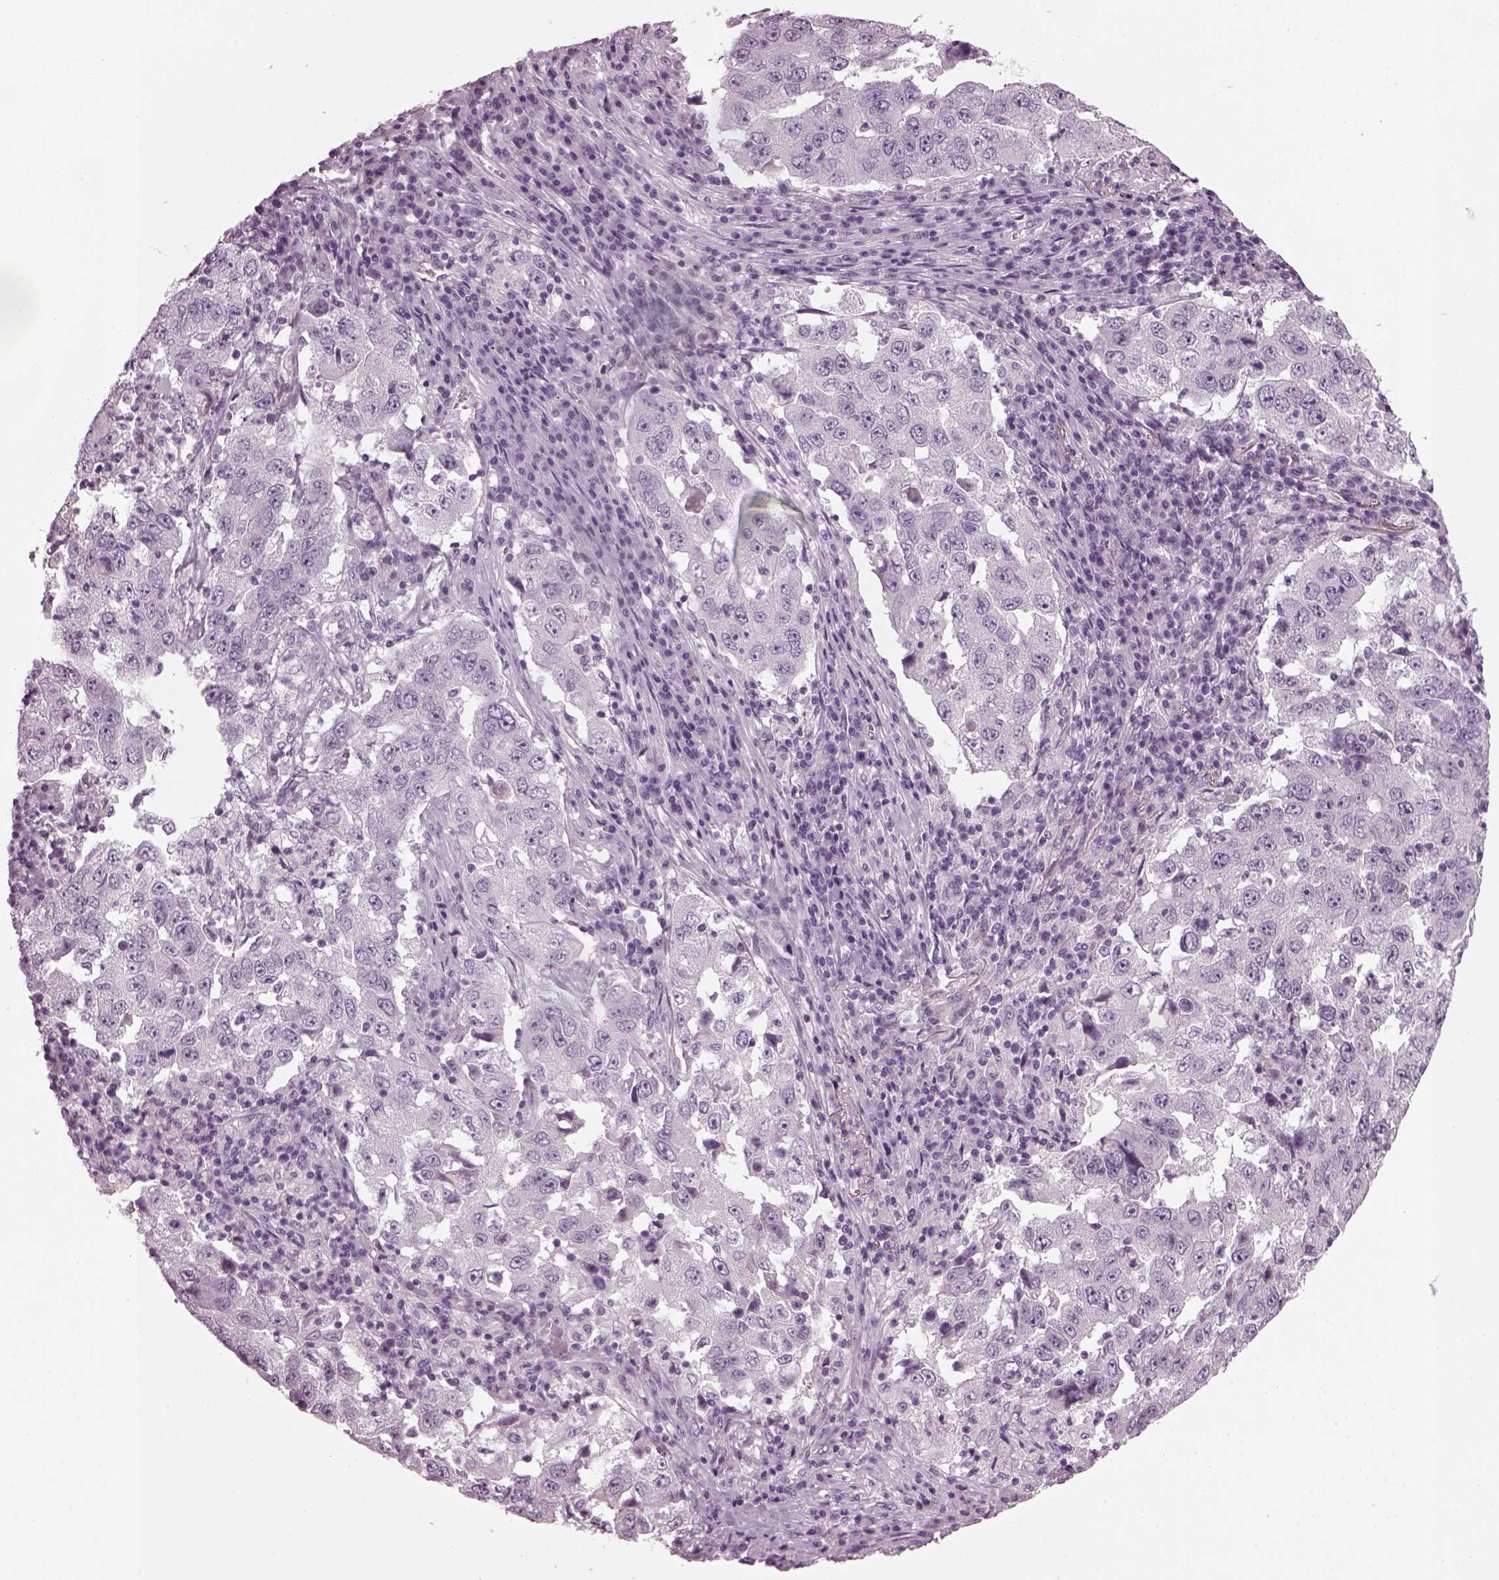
{"staining": {"intensity": "negative", "quantity": "none", "location": "none"}, "tissue": "lung cancer", "cell_type": "Tumor cells", "image_type": "cancer", "snomed": [{"axis": "morphology", "description": "Adenocarcinoma, NOS"}, {"axis": "topography", "description": "Lung"}], "caption": "Image shows no protein positivity in tumor cells of lung cancer tissue.", "gene": "DPYSL5", "patient": {"sex": "male", "age": 73}}